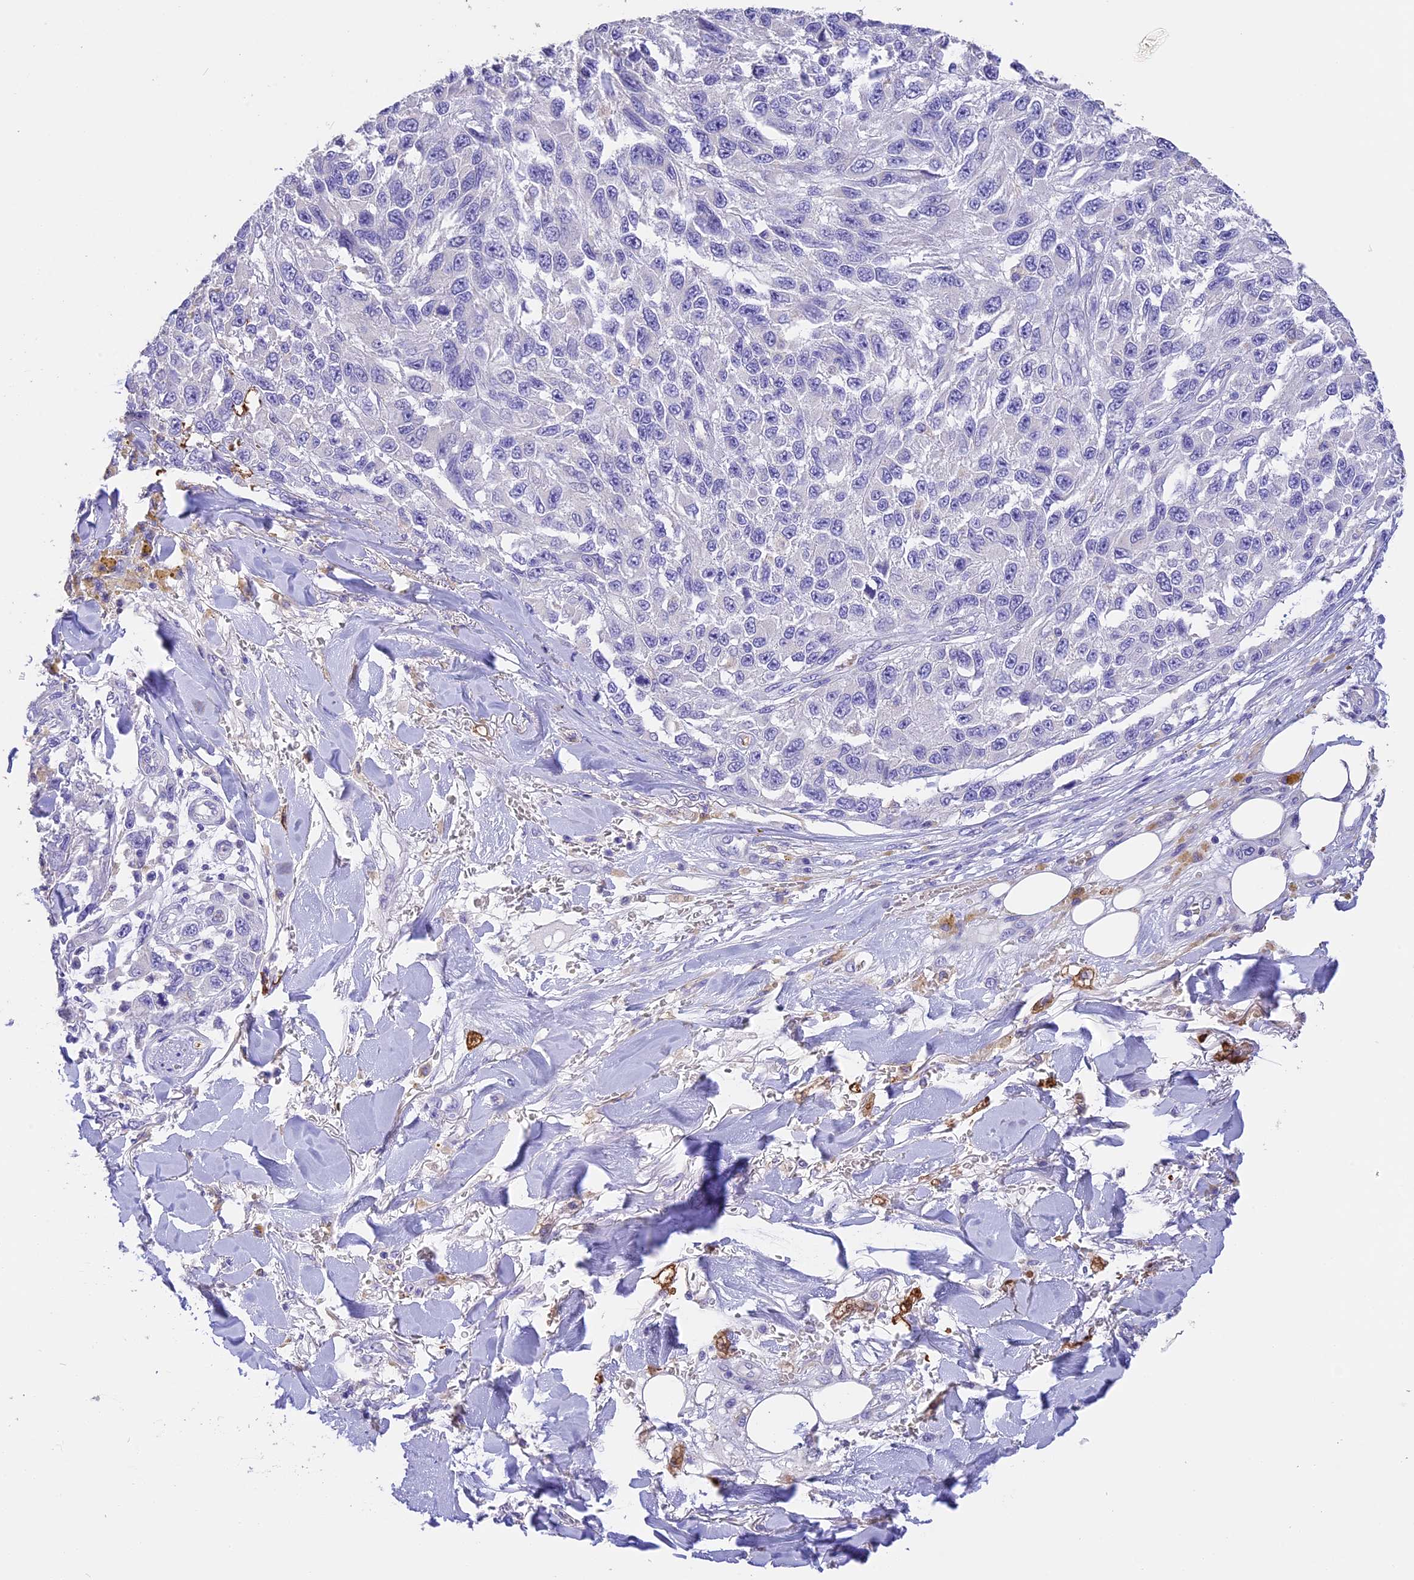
{"staining": {"intensity": "moderate", "quantity": "<25%", "location": "cytoplasmic/membranous"}, "tissue": "melanoma", "cell_type": "Tumor cells", "image_type": "cancer", "snomed": [{"axis": "morphology", "description": "Normal tissue, NOS"}, {"axis": "morphology", "description": "Malignant melanoma, NOS"}, {"axis": "topography", "description": "Skin"}], "caption": "A photomicrograph of malignant melanoma stained for a protein exhibits moderate cytoplasmic/membranous brown staining in tumor cells. (IHC, brightfield microscopy, high magnification).", "gene": "TNNC2", "patient": {"sex": "female", "age": 96}}